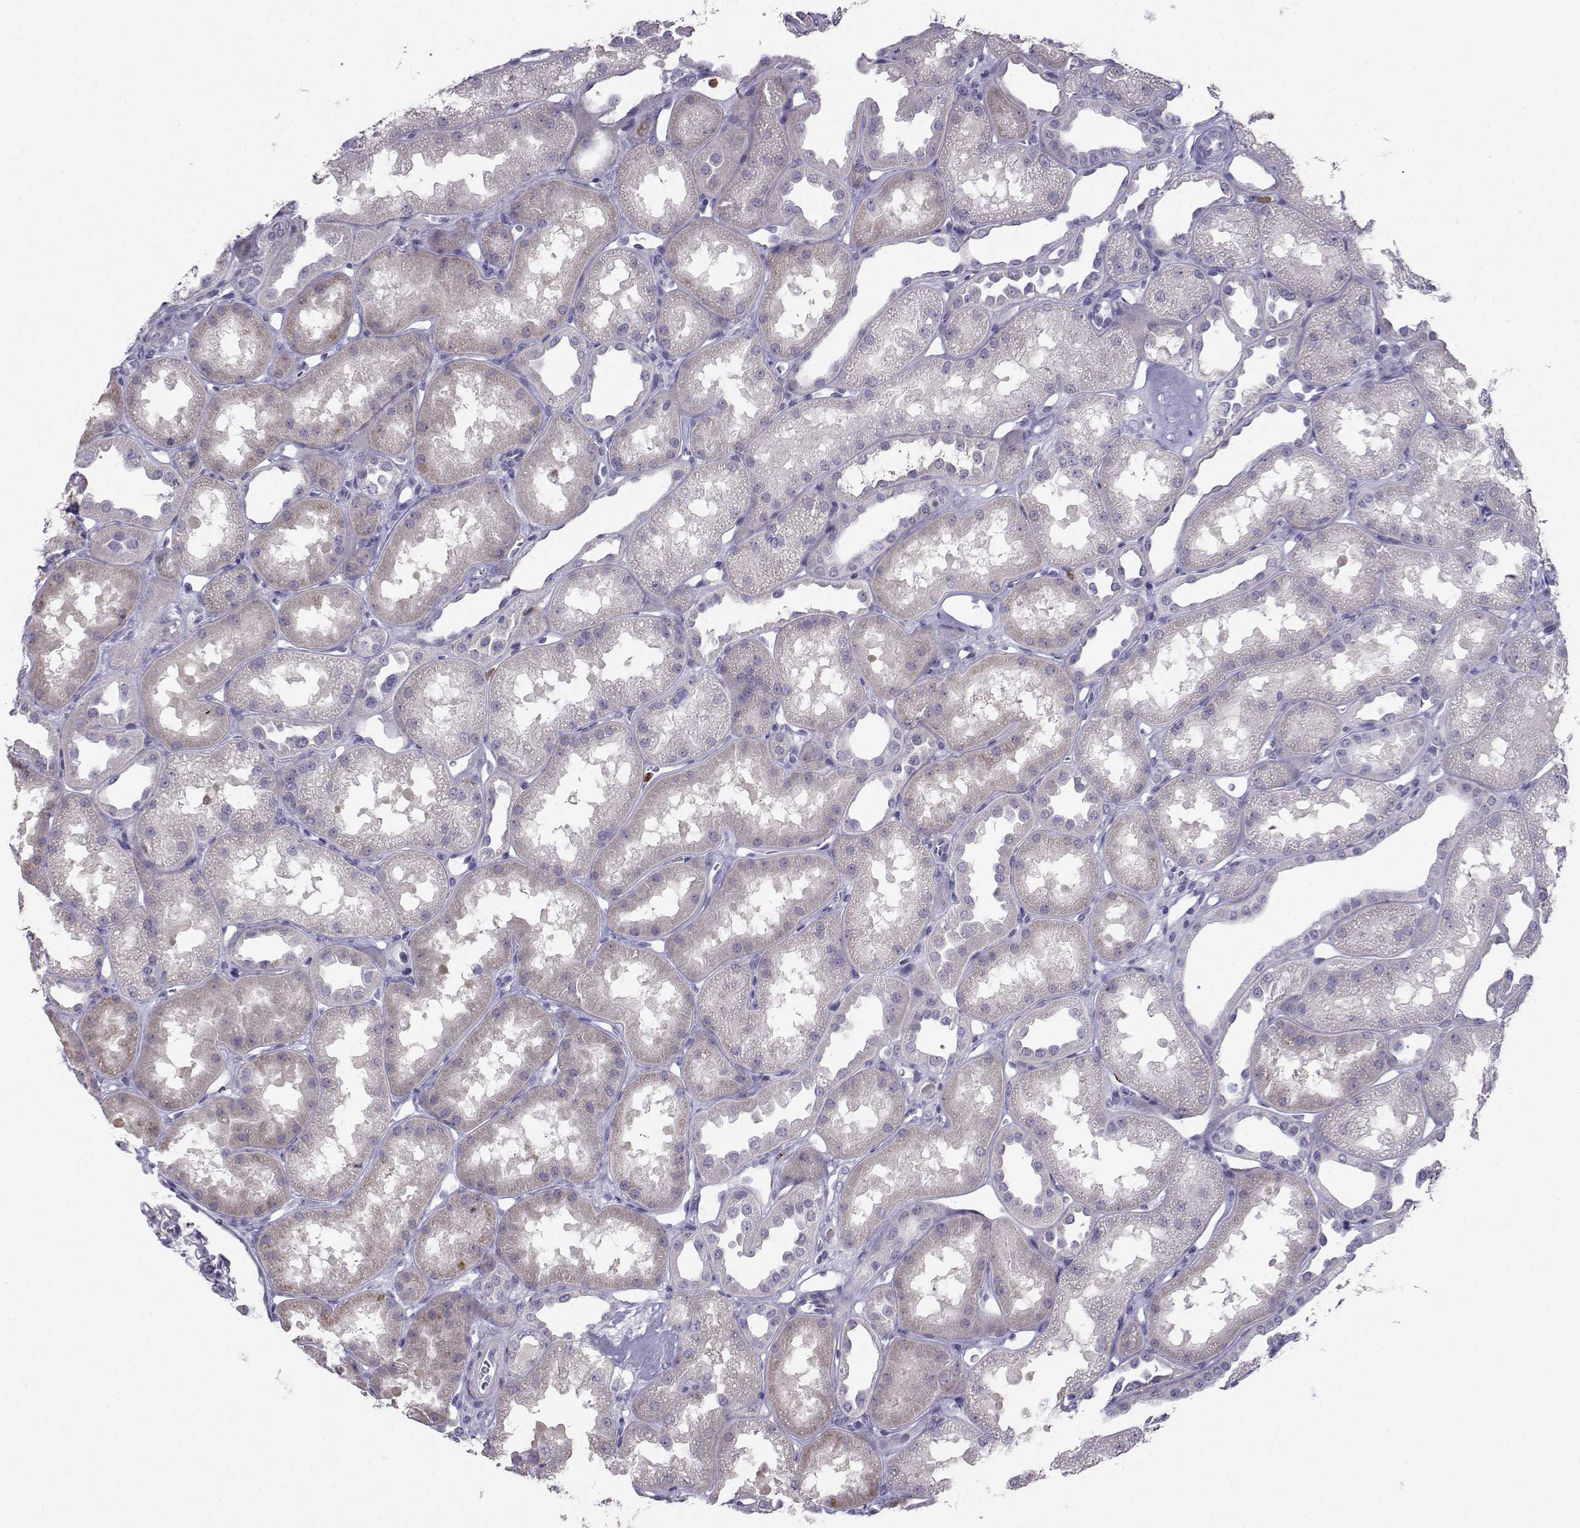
{"staining": {"intensity": "negative", "quantity": "none", "location": "none"}, "tissue": "kidney", "cell_type": "Cells in glomeruli", "image_type": "normal", "snomed": [{"axis": "morphology", "description": "Normal tissue, NOS"}, {"axis": "topography", "description": "Kidney"}], "caption": "This is an immunohistochemistry (IHC) micrograph of benign human kidney. There is no staining in cells in glomeruli.", "gene": "CALY", "patient": {"sex": "male", "age": 61}}